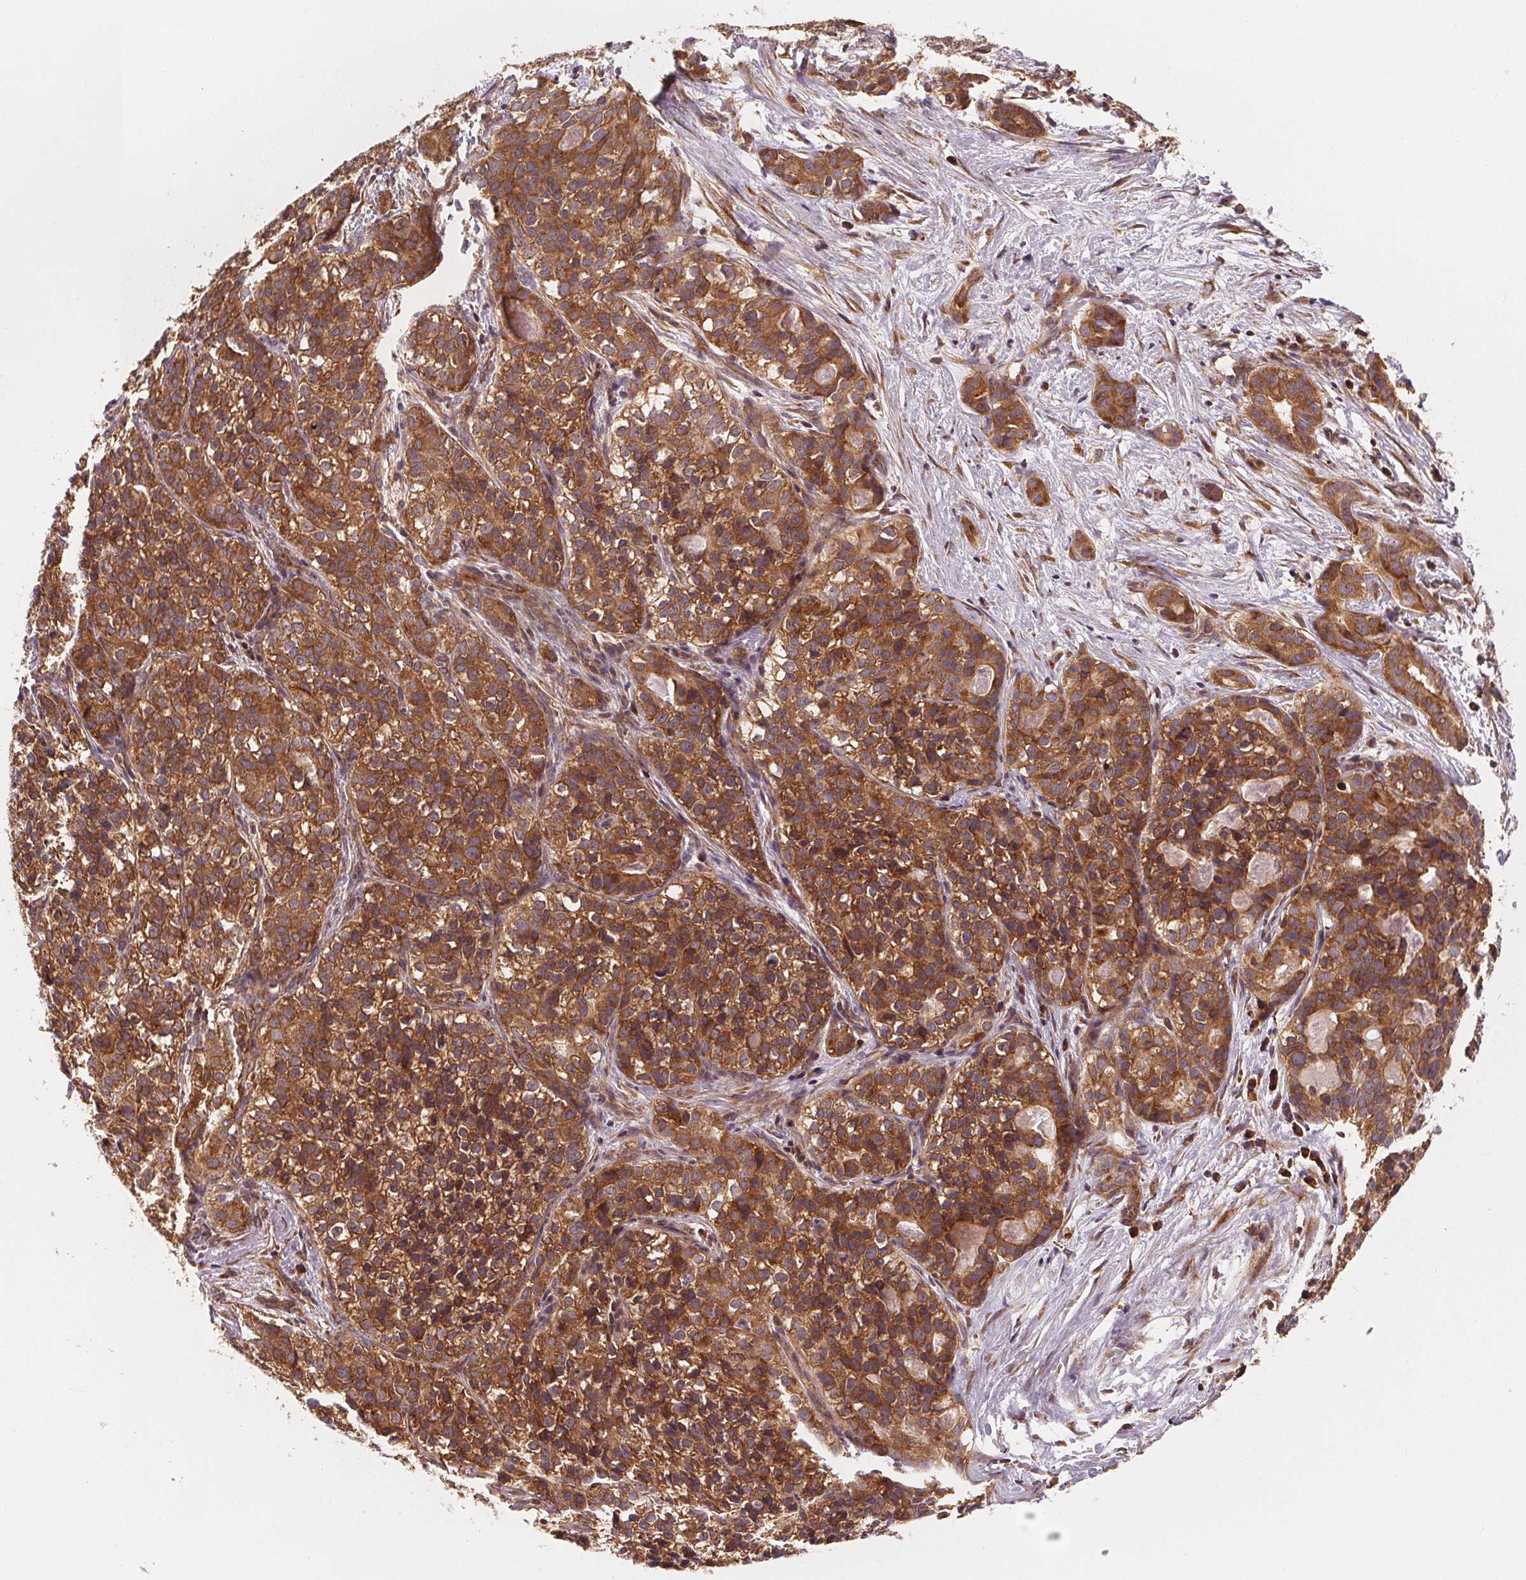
{"staining": {"intensity": "moderate", "quantity": ">75%", "location": "cytoplasmic/membranous"}, "tissue": "liver cancer", "cell_type": "Tumor cells", "image_type": "cancer", "snomed": [{"axis": "morphology", "description": "Cholangiocarcinoma"}, {"axis": "topography", "description": "Liver"}], "caption": "Protein analysis of liver cancer (cholangiocarcinoma) tissue exhibits moderate cytoplasmic/membranous staining in approximately >75% of tumor cells. Immunohistochemistry (ihc) stains the protein of interest in brown and the nuclei are stained blue.", "gene": "EIF3D", "patient": {"sex": "male", "age": 56}}